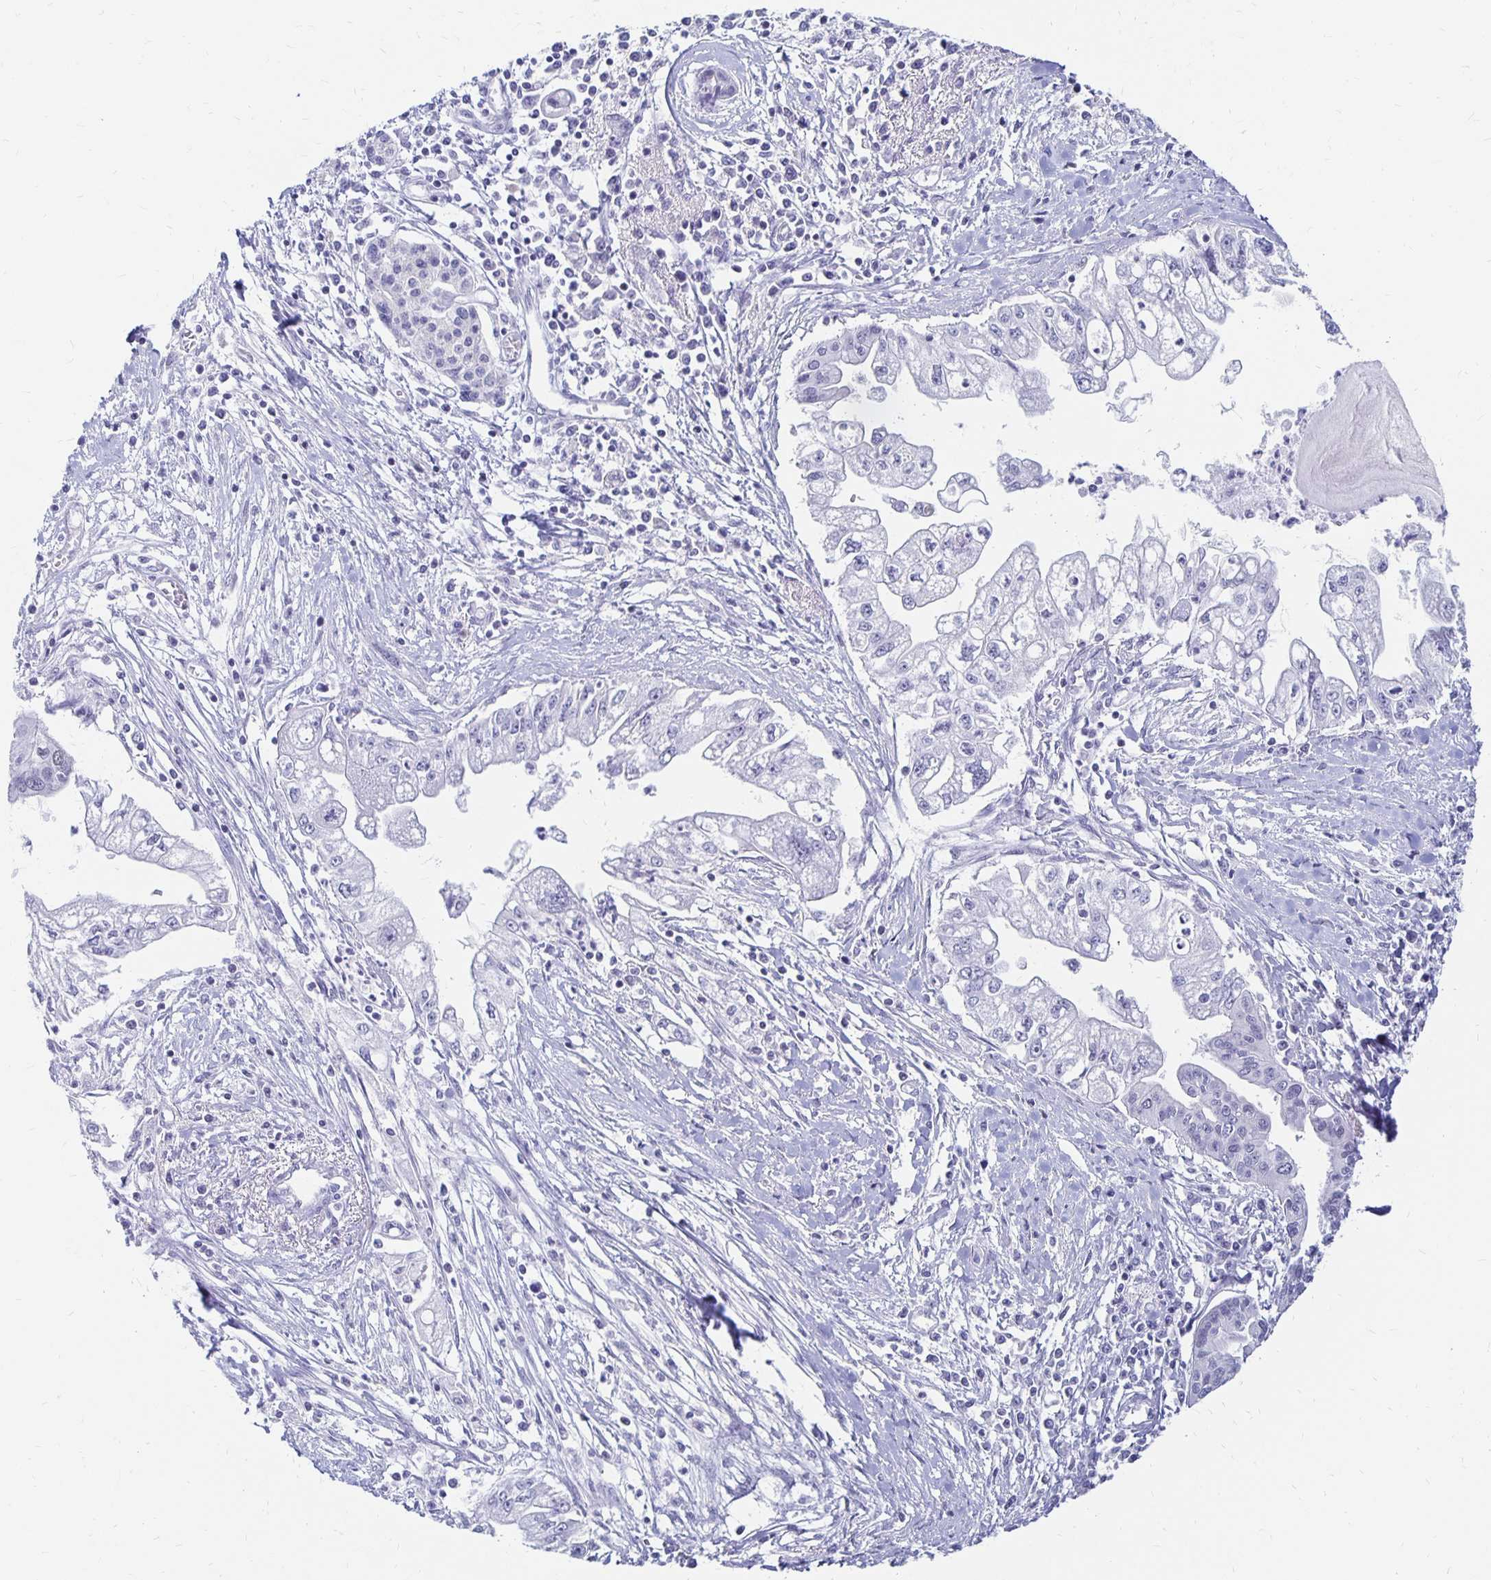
{"staining": {"intensity": "negative", "quantity": "none", "location": "none"}, "tissue": "pancreatic cancer", "cell_type": "Tumor cells", "image_type": "cancer", "snomed": [{"axis": "morphology", "description": "Adenocarcinoma, NOS"}, {"axis": "topography", "description": "Pancreas"}], "caption": "A micrograph of human pancreatic cancer is negative for staining in tumor cells.", "gene": "SYT2", "patient": {"sex": "male", "age": 70}}